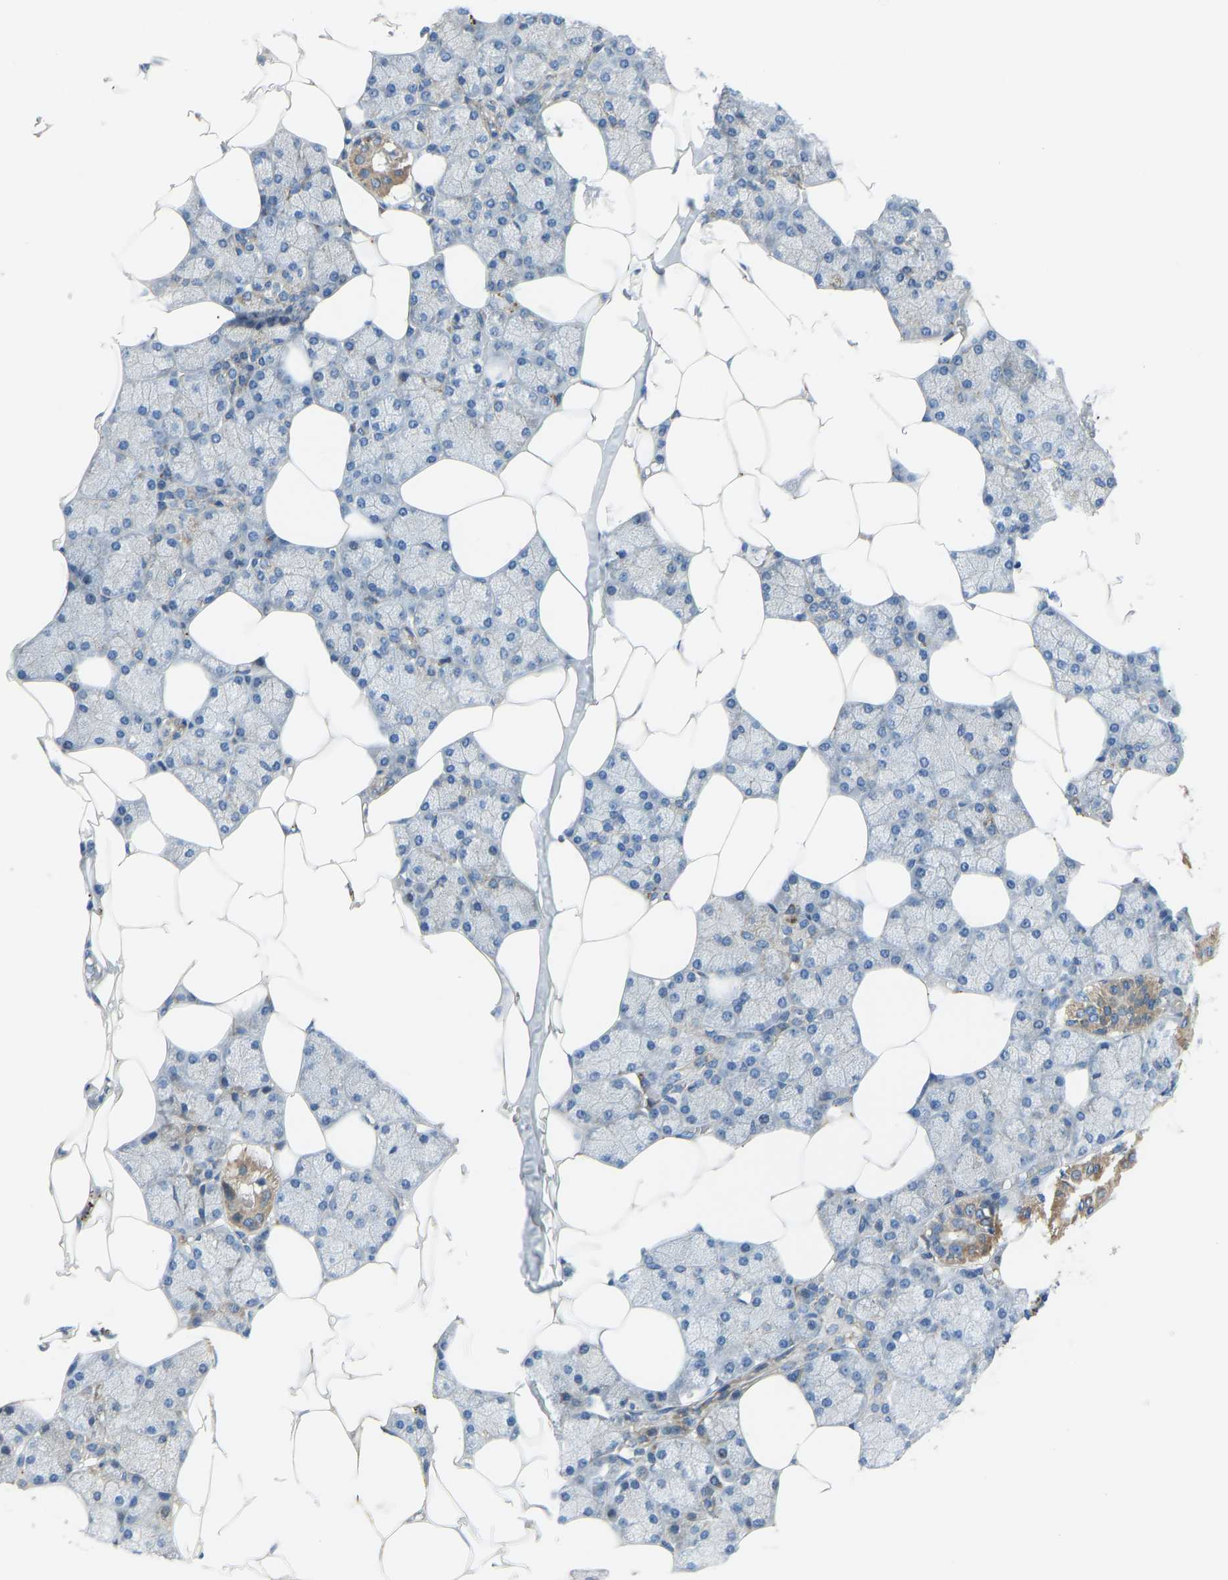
{"staining": {"intensity": "moderate", "quantity": "25%-75%", "location": "cytoplasmic/membranous"}, "tissue": "salivary gland", "cell_type": "Glandular cells", "image_type": "normal", "snomed": [{"axis": "morphology", "description": "Normal tissue, NOS"}, {"axis": "topography", "description": "Salivary gland"}], "caption": "A high-resolution image shows IHC staining of benign salivary gland, which demonstrates moderate cytoplasmic/membranous positivity in about 25%-75% of glandular cells. (DAB (3,3'-diaminobenzidine) IHC with brightfield microscopy, high magnification).", "gene": "SMIM20", "patient": {"sex": "male", "age": 62}}